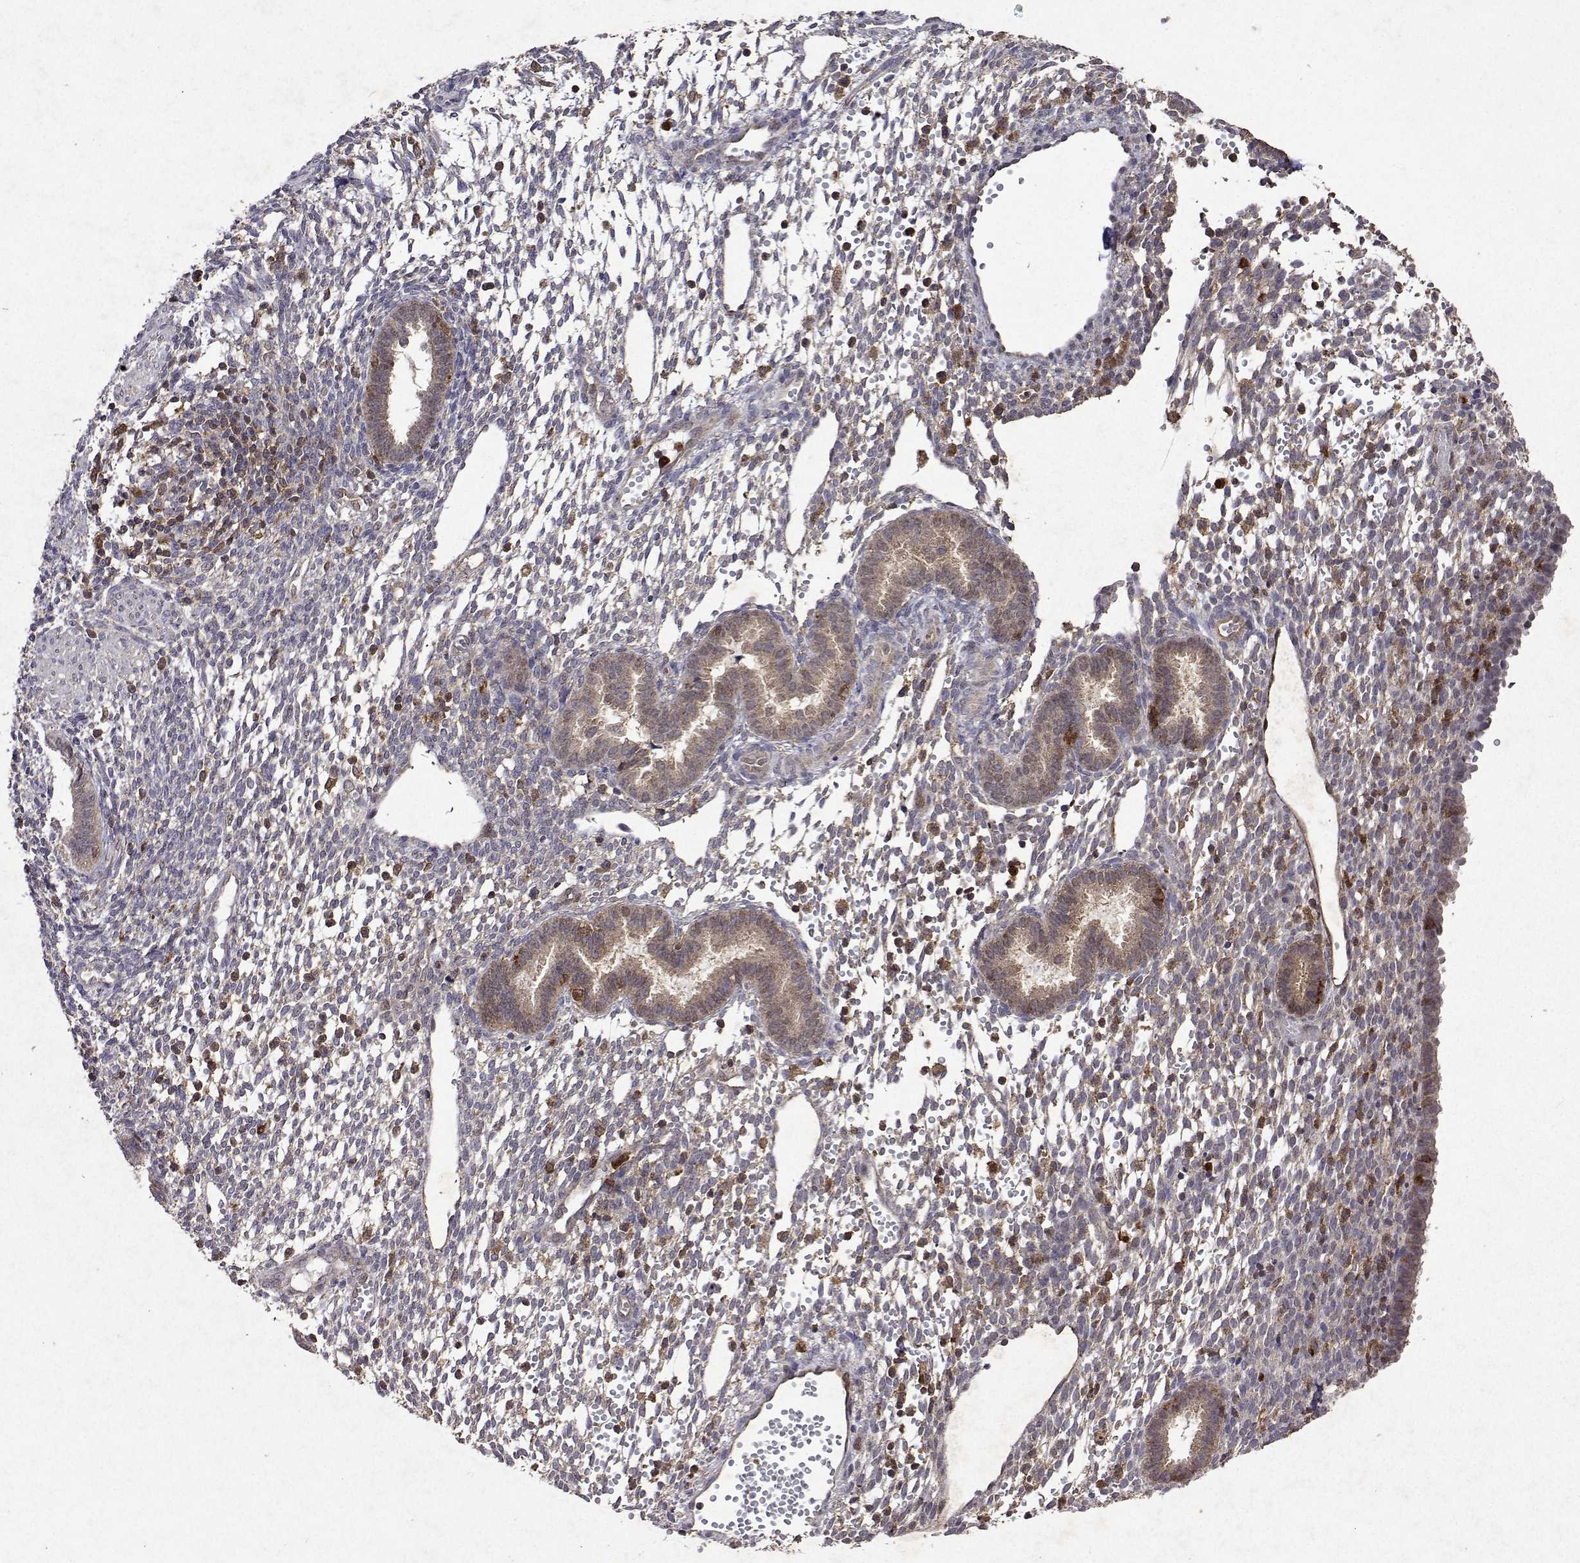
{"staining": {"intensity": "negative", "quantity": "none", "location": "none"}, "tissue": "endometrium", "cell_type": "Cells in endometrial stroma", "image_type": "normal", "snomed": [{"axis": "morphology", "description": "Normal tissue, NOS"}, {"axis": "topography", "description": "Endometrium"}], "caption": "IHC of unremarkable human endometrium displays no expression in cells in endometrial stroma.", "gene": "APAF1", "patient": {"sex": "female", "age": 36}}